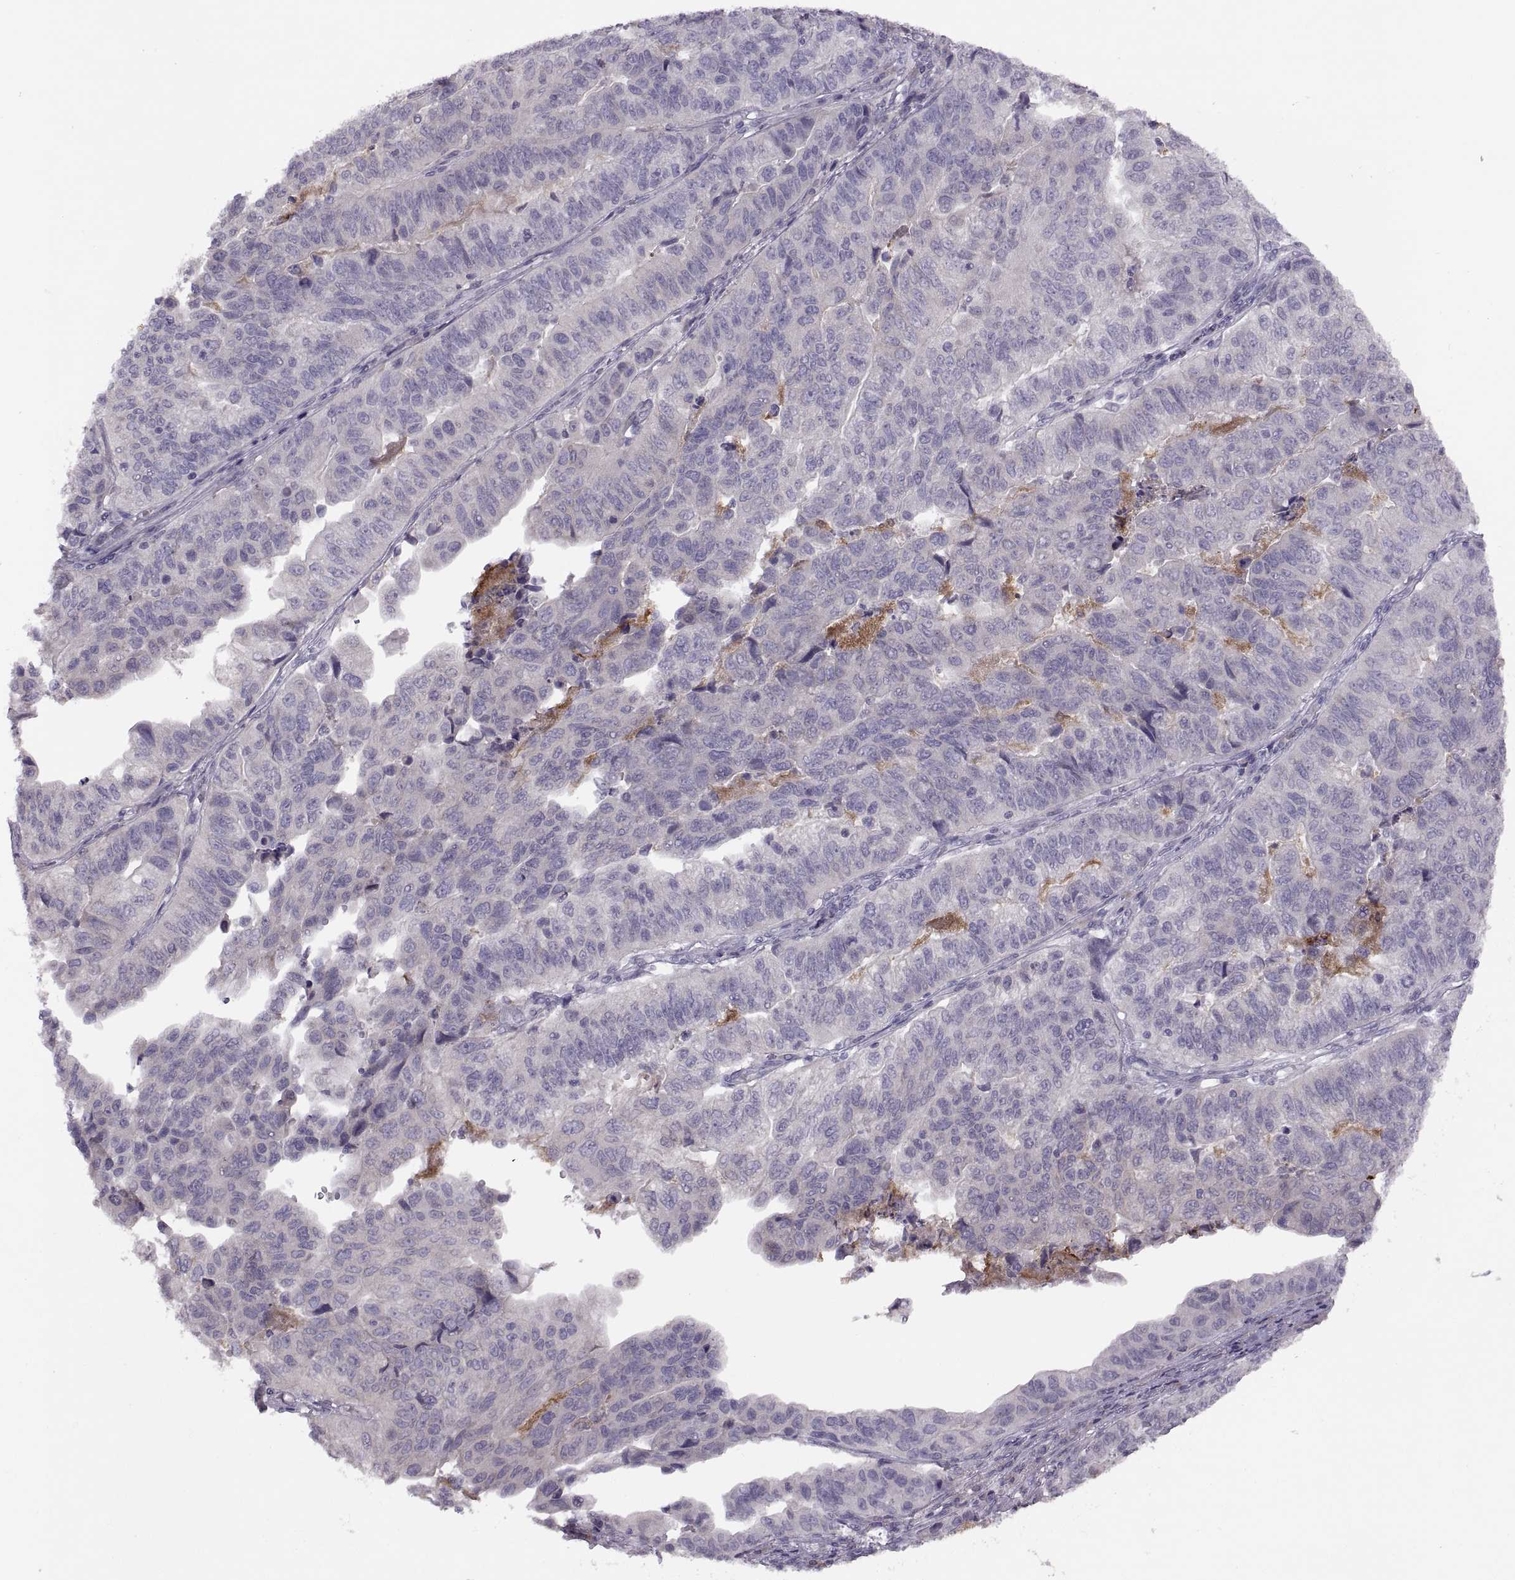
{"staining": {"intensity": "negative", "quantity": "none", "location": "none"}, "tissue": "stomach cancer", "cell_type": "Tumor cells", "image_type": "cancer", "snomed": [{"axis": "morphology", "description": "Adenocarcinoma, NOS"}, {"axis": "topography", "description": "Stomach, upper"}], "caption": "DAB immunohistochemical staining of human stomach cancer (adenocarcinoma) exhibits no significant expression in tumor cells.", "gene": "H2AP", "patient": {"sex": "female", "age": 67}}